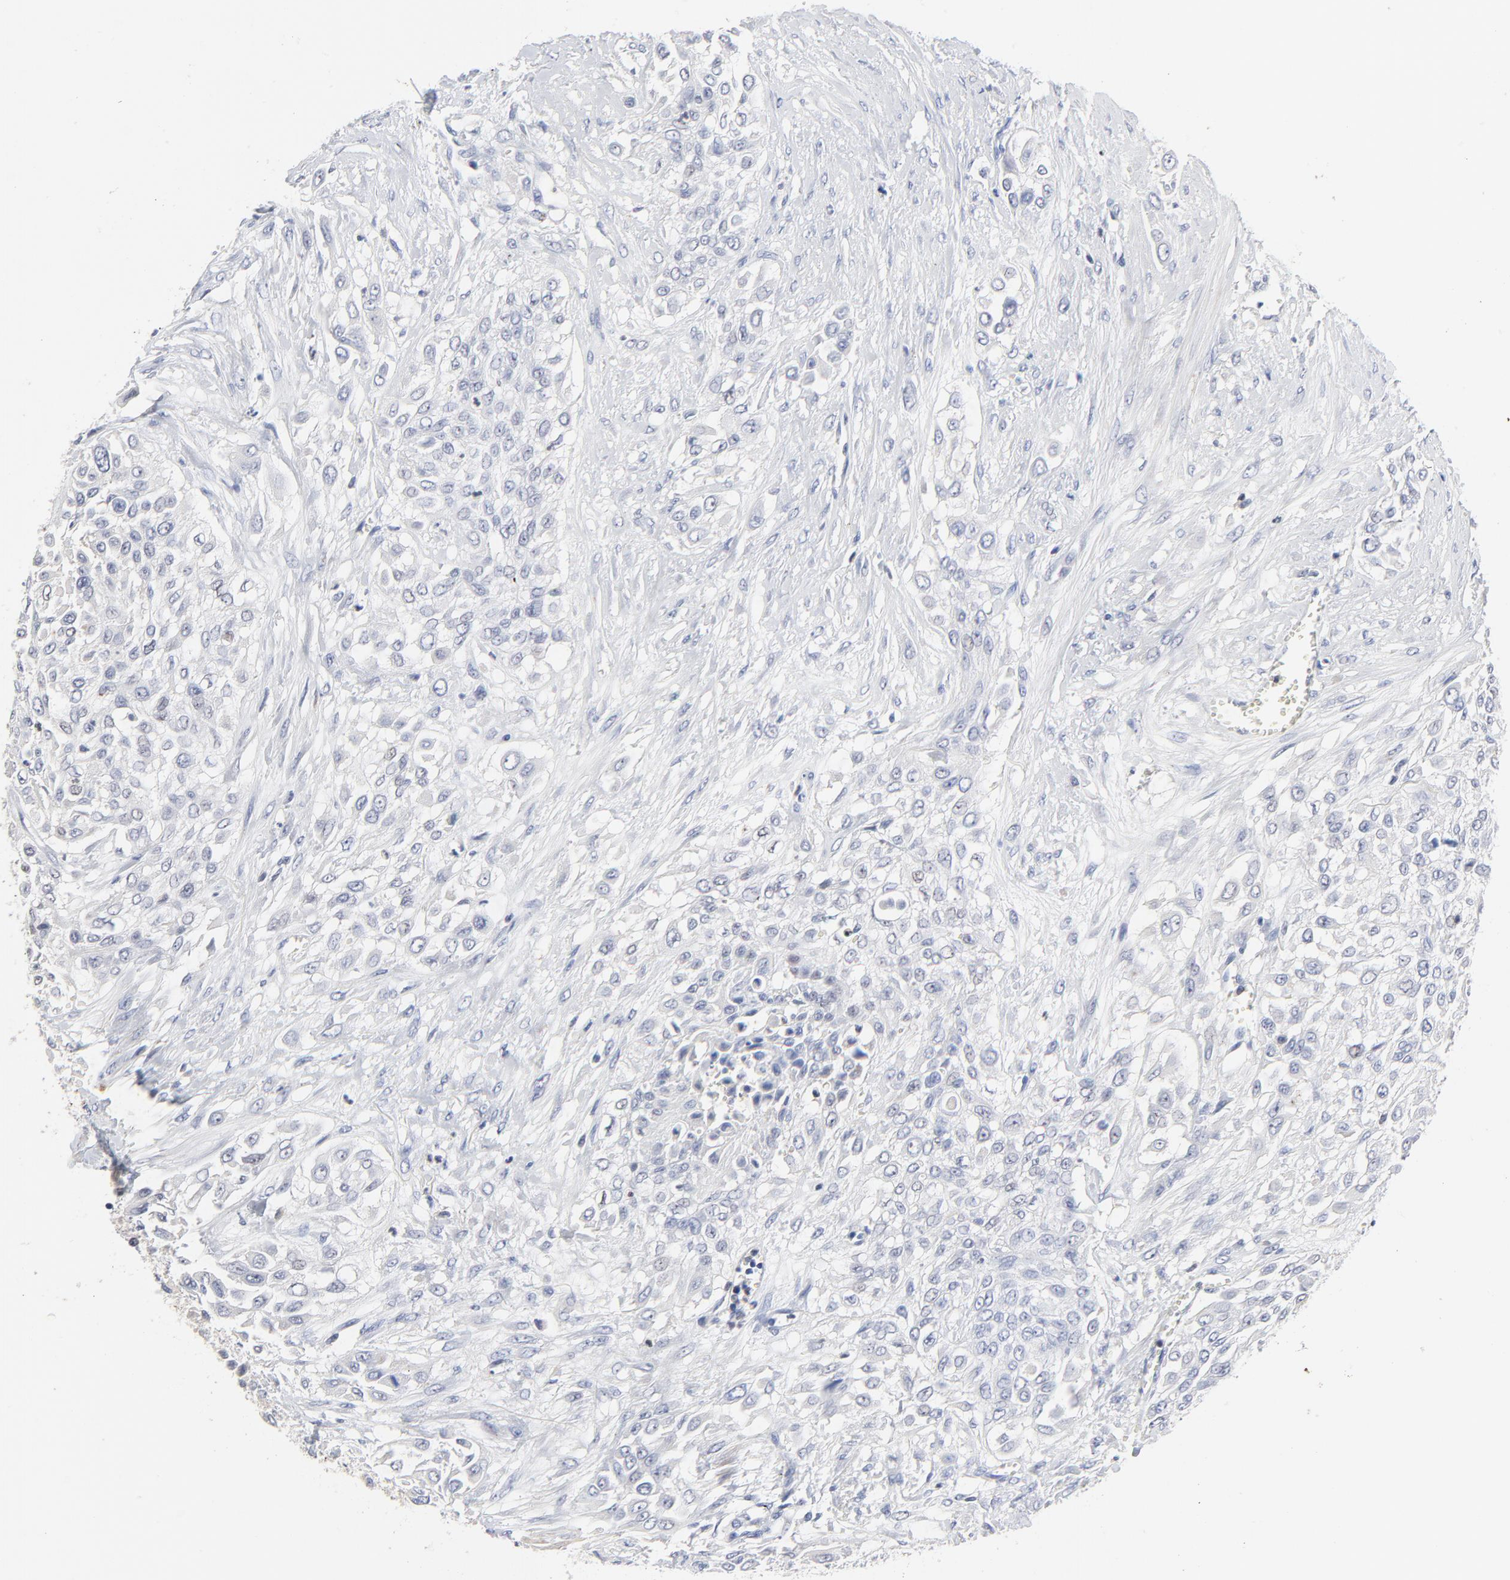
{"staining": {"intensity": "negative", "quantity": "none", "location": "none"}, "tissue": "urothelial cancer", "cell_type": "Tumor cells", "image_type": "cancer", "snomed": [{"axis": "morphology", "description": "Urothelial carcinoma, High grade"}, {"axis": "topography", "description": "Urinary bladder"}], "caption": "This is an IHC photomicrograph of human urothelial carcinoma (high-grade). There is no staining in tumor cells.", "gene": "AADAC", "patient": {"sex": "male", "age": 57}}